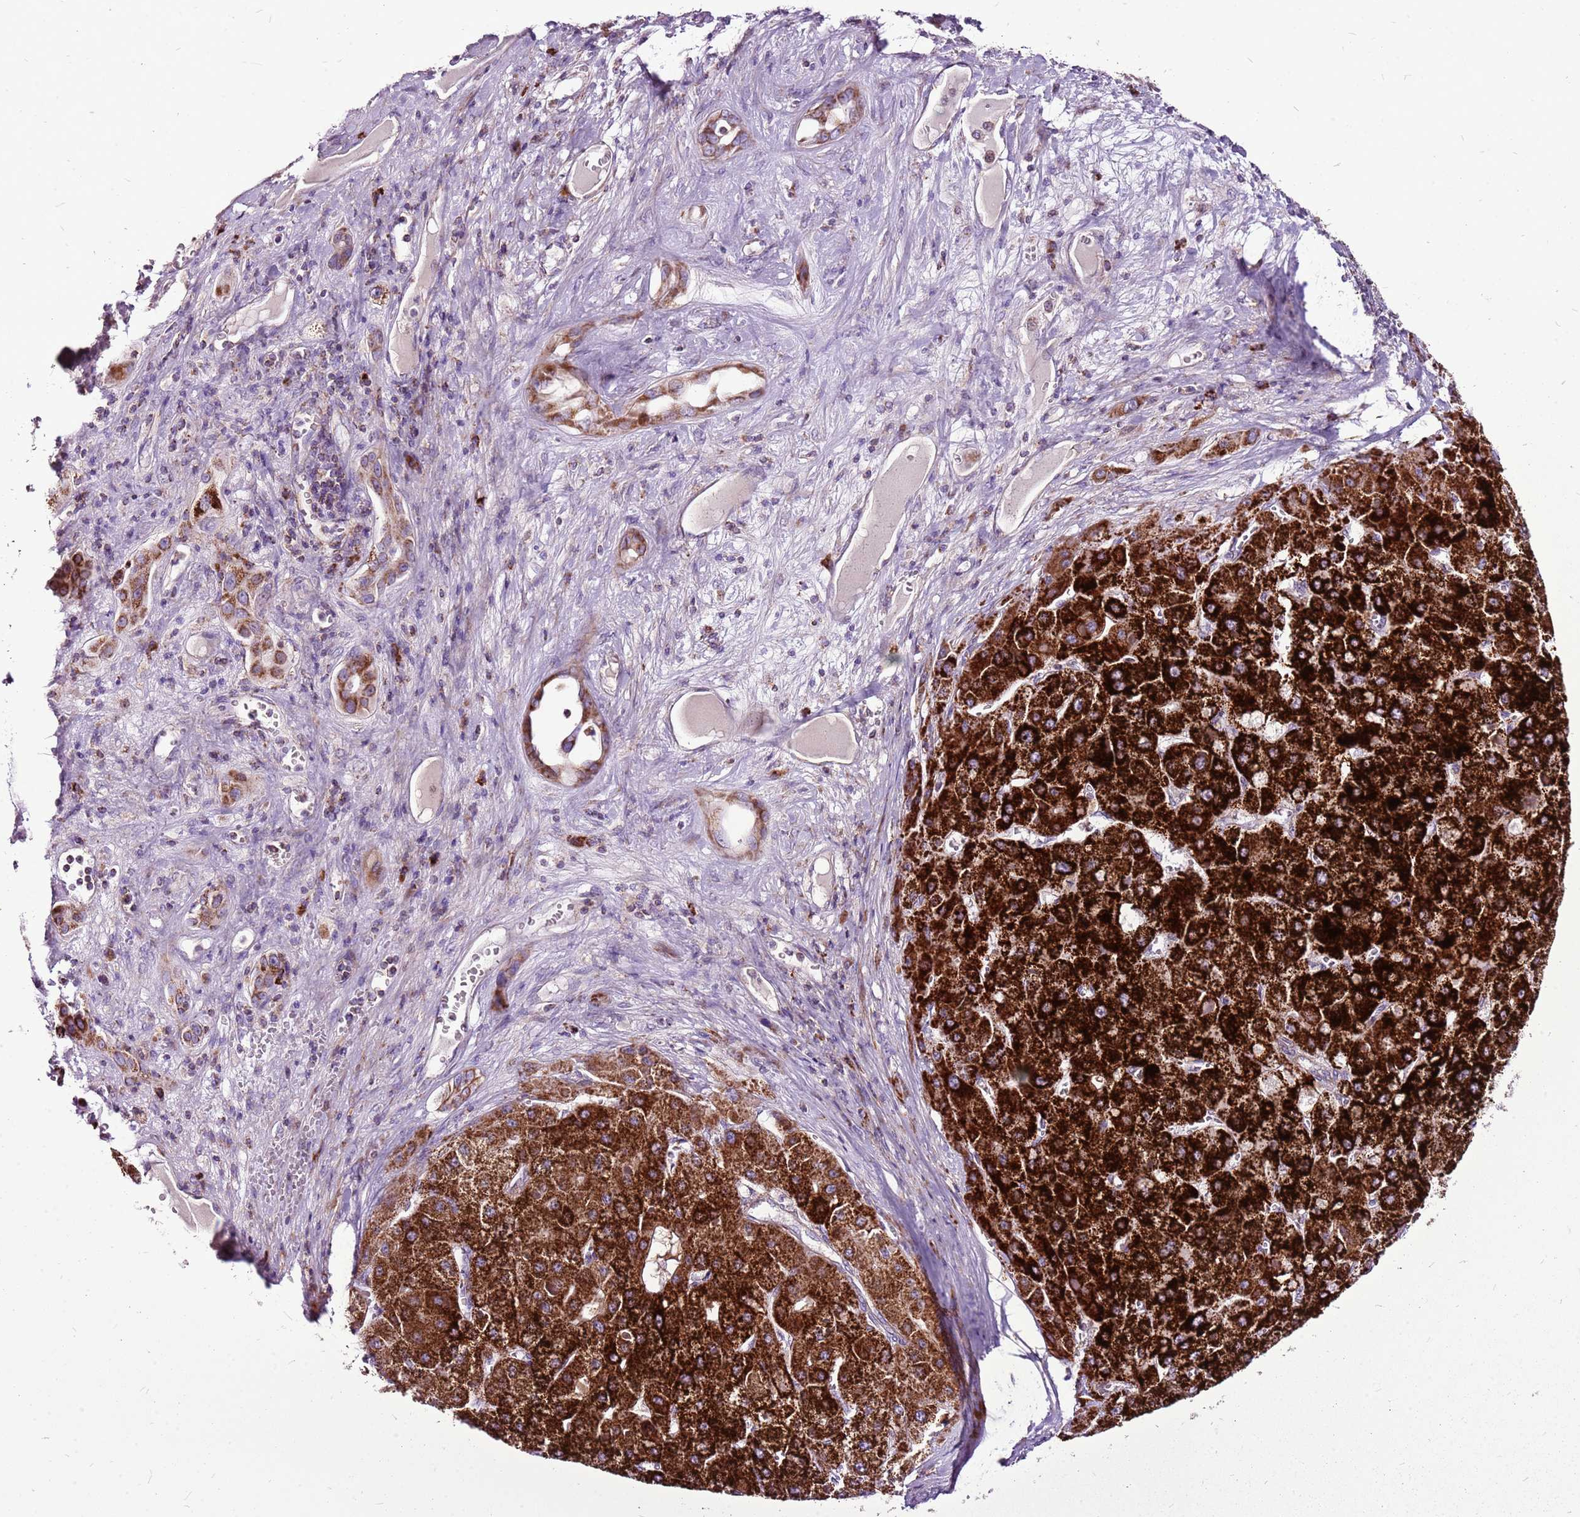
{"staining": {"intensity": "strong", "quantity": ">75%", "location": "cytoplasmic/membranous"}, "tissue": "liver cancer", "cell_type": "Tumor cells", "image_type": "cancer", "snomed": [{"axis": "morphology", "description": "Carcinoma, Hepatocellular, NOS"}, {"axis": "topography", "description": "Liver"}], "caption": "Hepatocellular carcinoma (liver) stained for a protein (brown) shows strong cytoplasmic/membranous positive expression in approximately >75% of tumor cells.", "gene": "GCDH", "patient": {"sex": "female", "age": 73}}